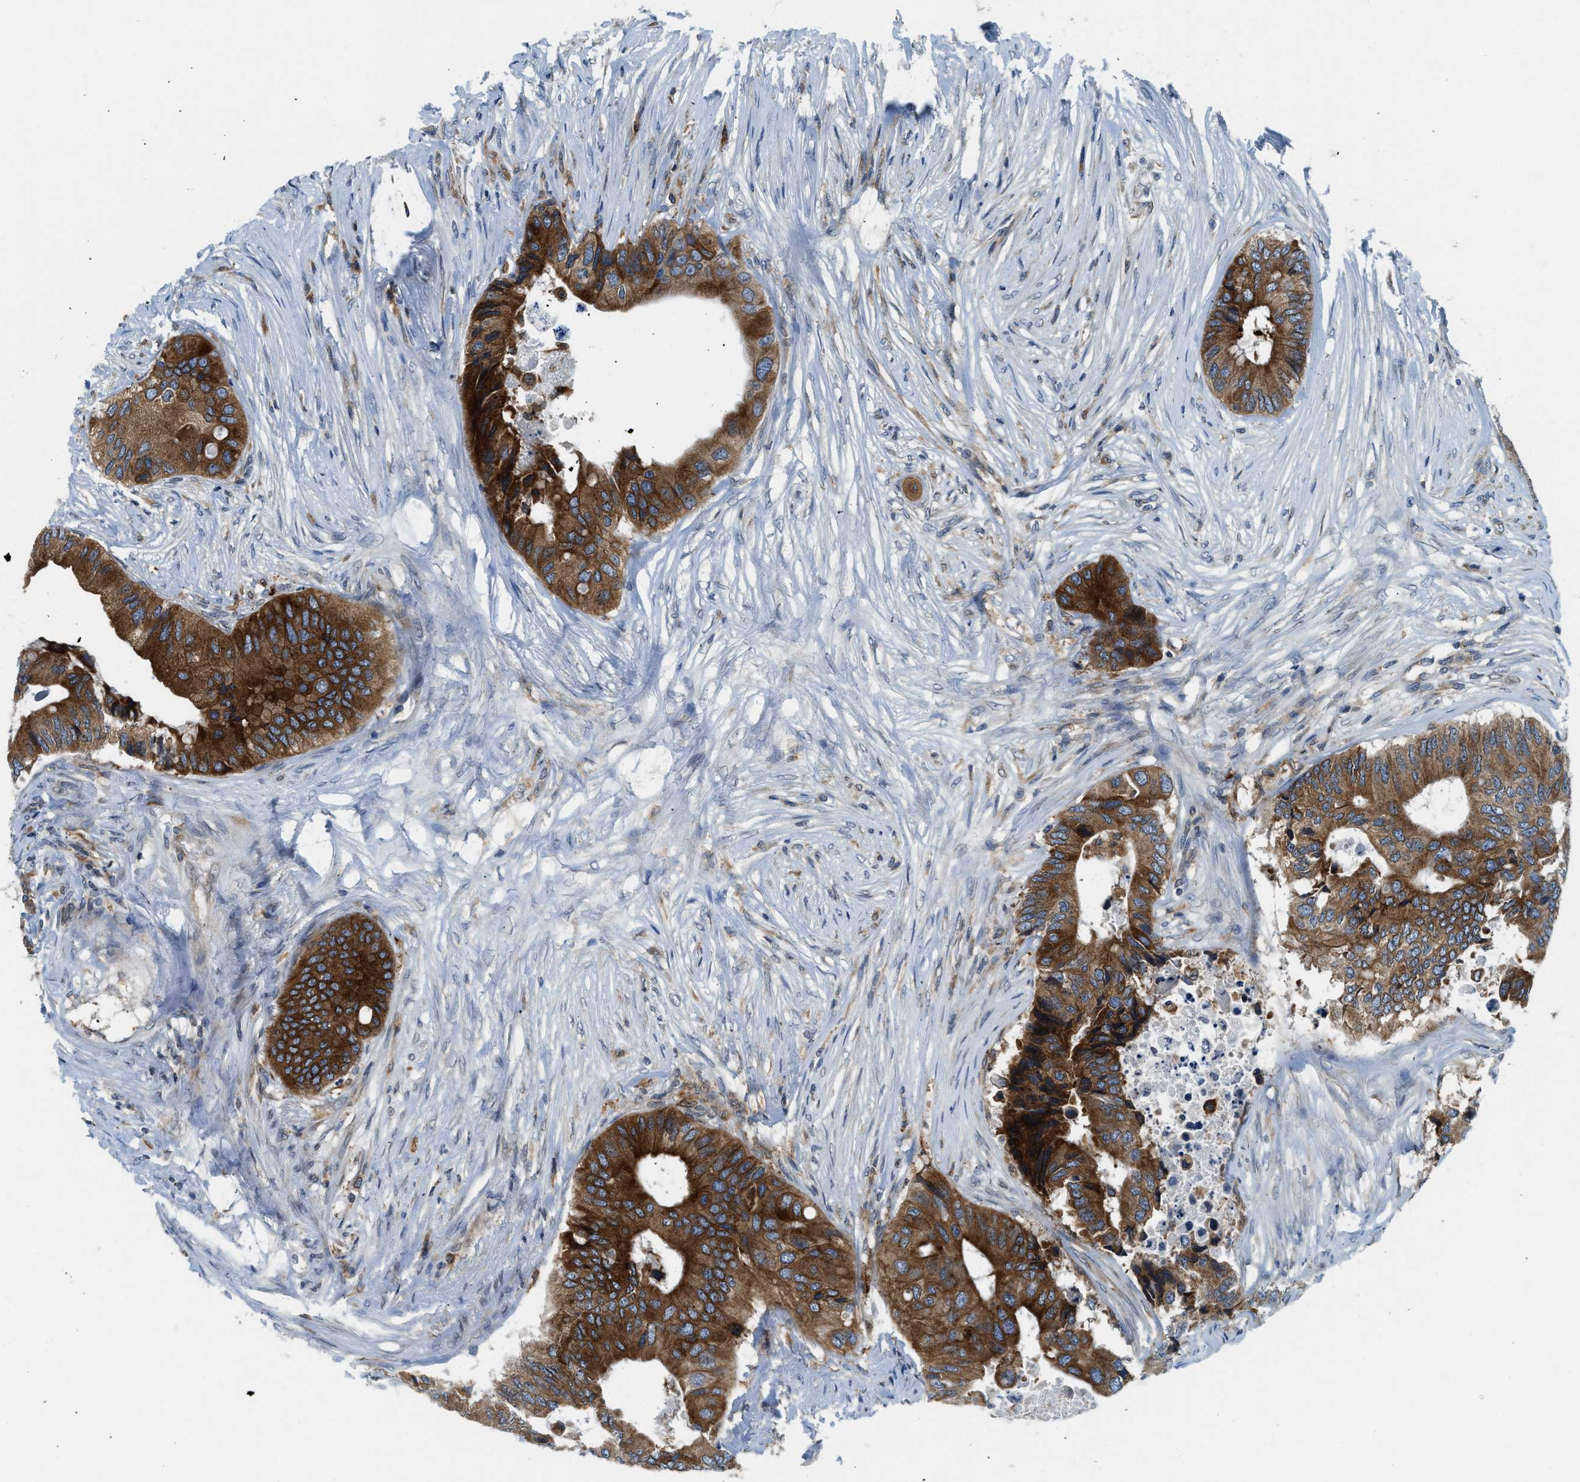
{"staining": {"intensity": "strong", "quantity": ">75%", "location": "cytoplasmic/membranous"}, "tissue": "colorectal cancer", "cell_type": "Tumor cells", "image_type": "cancer", "snomed": [{"axis": "morphology", "description": "Adenocarcinoma, NOS"}, {"axis": "topography", "description": "Colon"}], "caption": "Strong cytoplasmic/membranous staining is present in approximately >75% of tumor cells in colorectal adenocarcinoma. (Brightfield microscopy of DAB IHC at high magnification).", "gene": "BCAP31", "patient": {"sex": "male", "age": 71}}